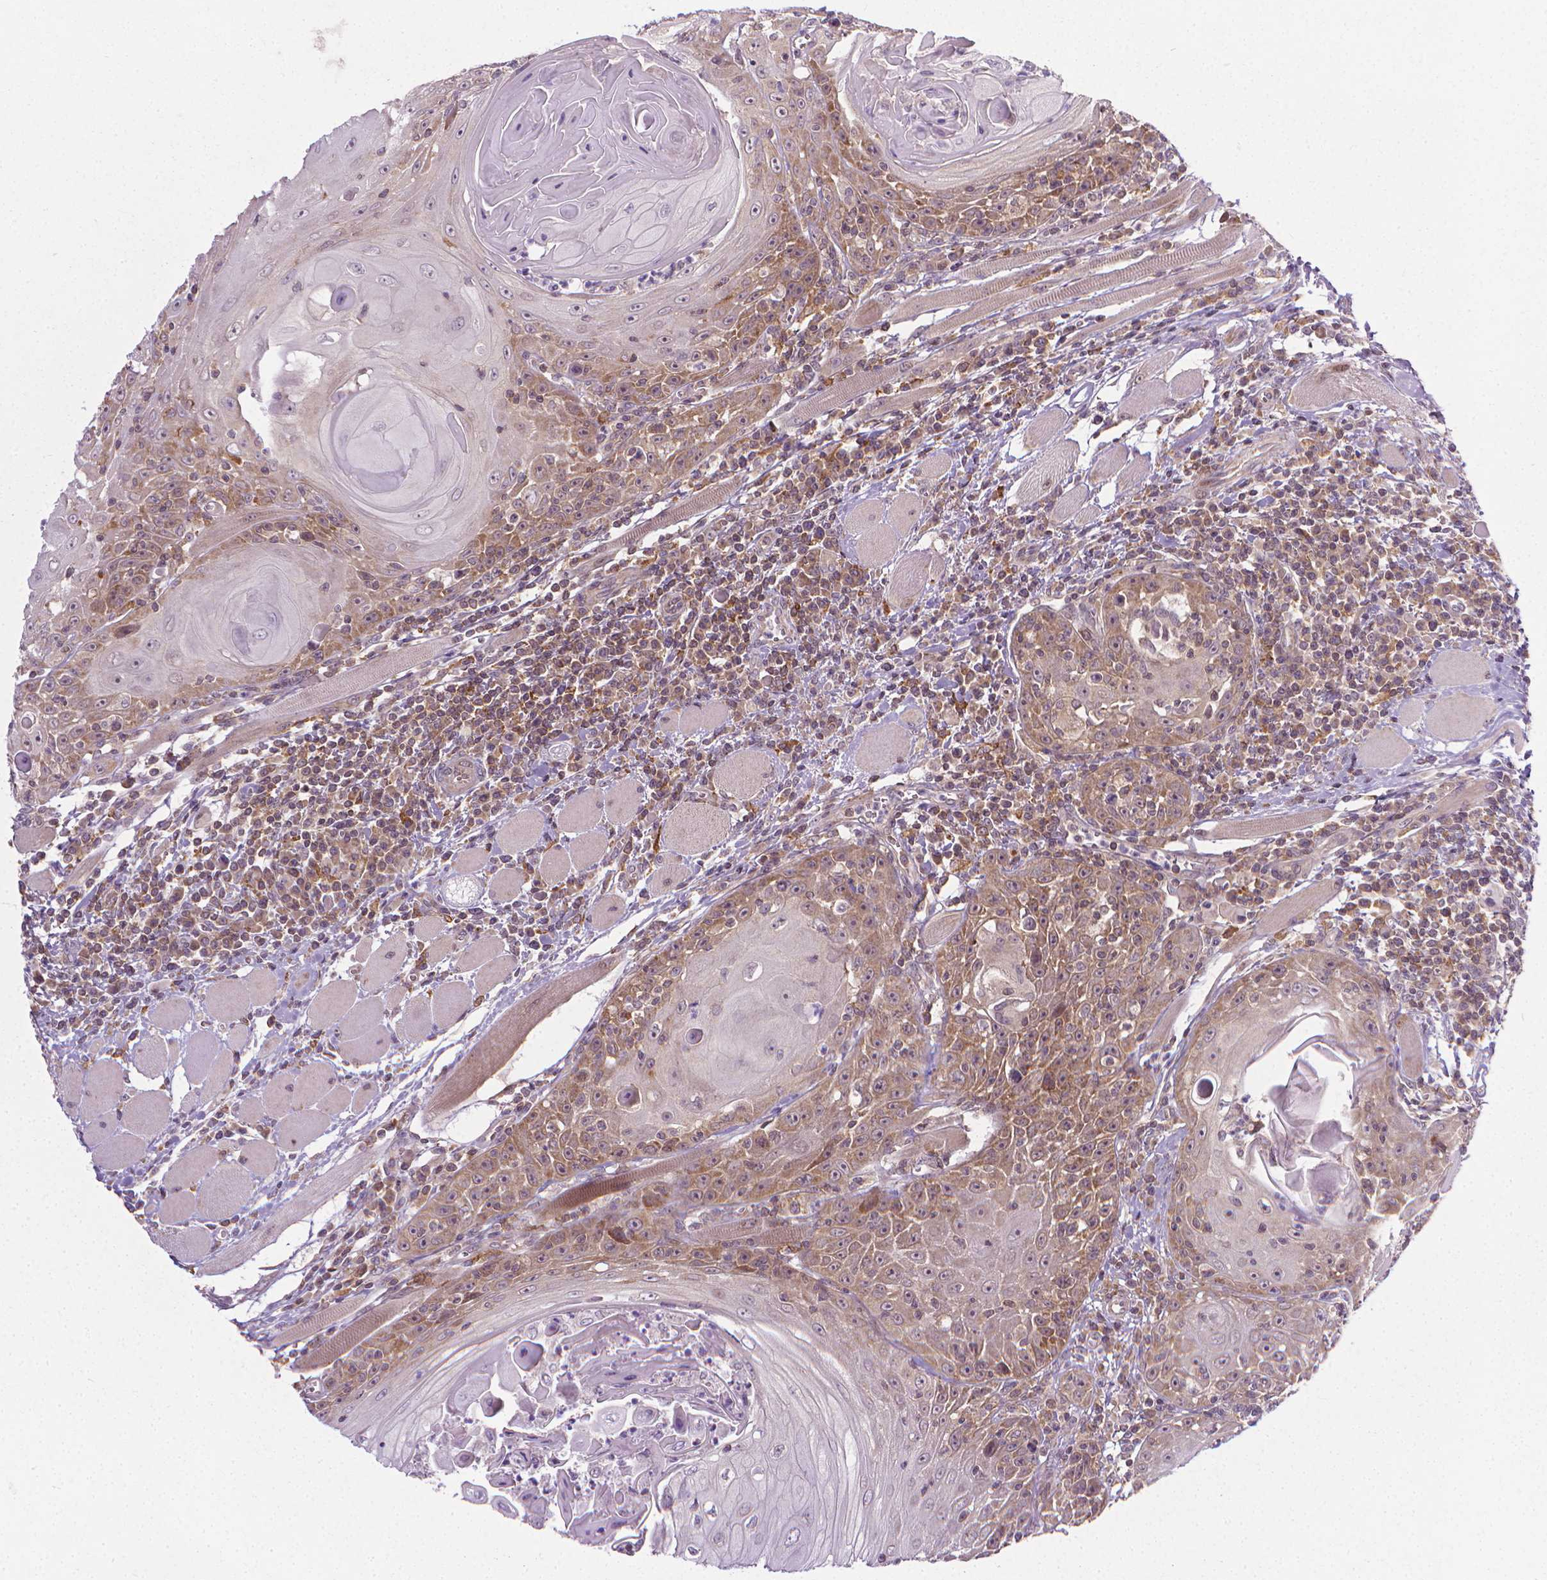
{"staining": {"intensity": "moderate", "quantity": "25%-75%", "location": "cytoplasmic/membranous"}, "tissue": "head and neck cancer", "cell_type": "Tumor cells", "image_type": "cancer", "snomed": [{"axis": "morphology", "description": "Squamous cell carcinoma, NOS"}, {"axis": "topography", "description": "Head-Neck"}], "caption": "Immunohistochemical staining of human head and neck cancer (squamous cell carcinoma) reveals moderate cytoplasmic/membranous protein expression in about 25%-75% of tumor cells.", "gene": "PRAG1", "patient": {"sex": "male", "age": 52}}